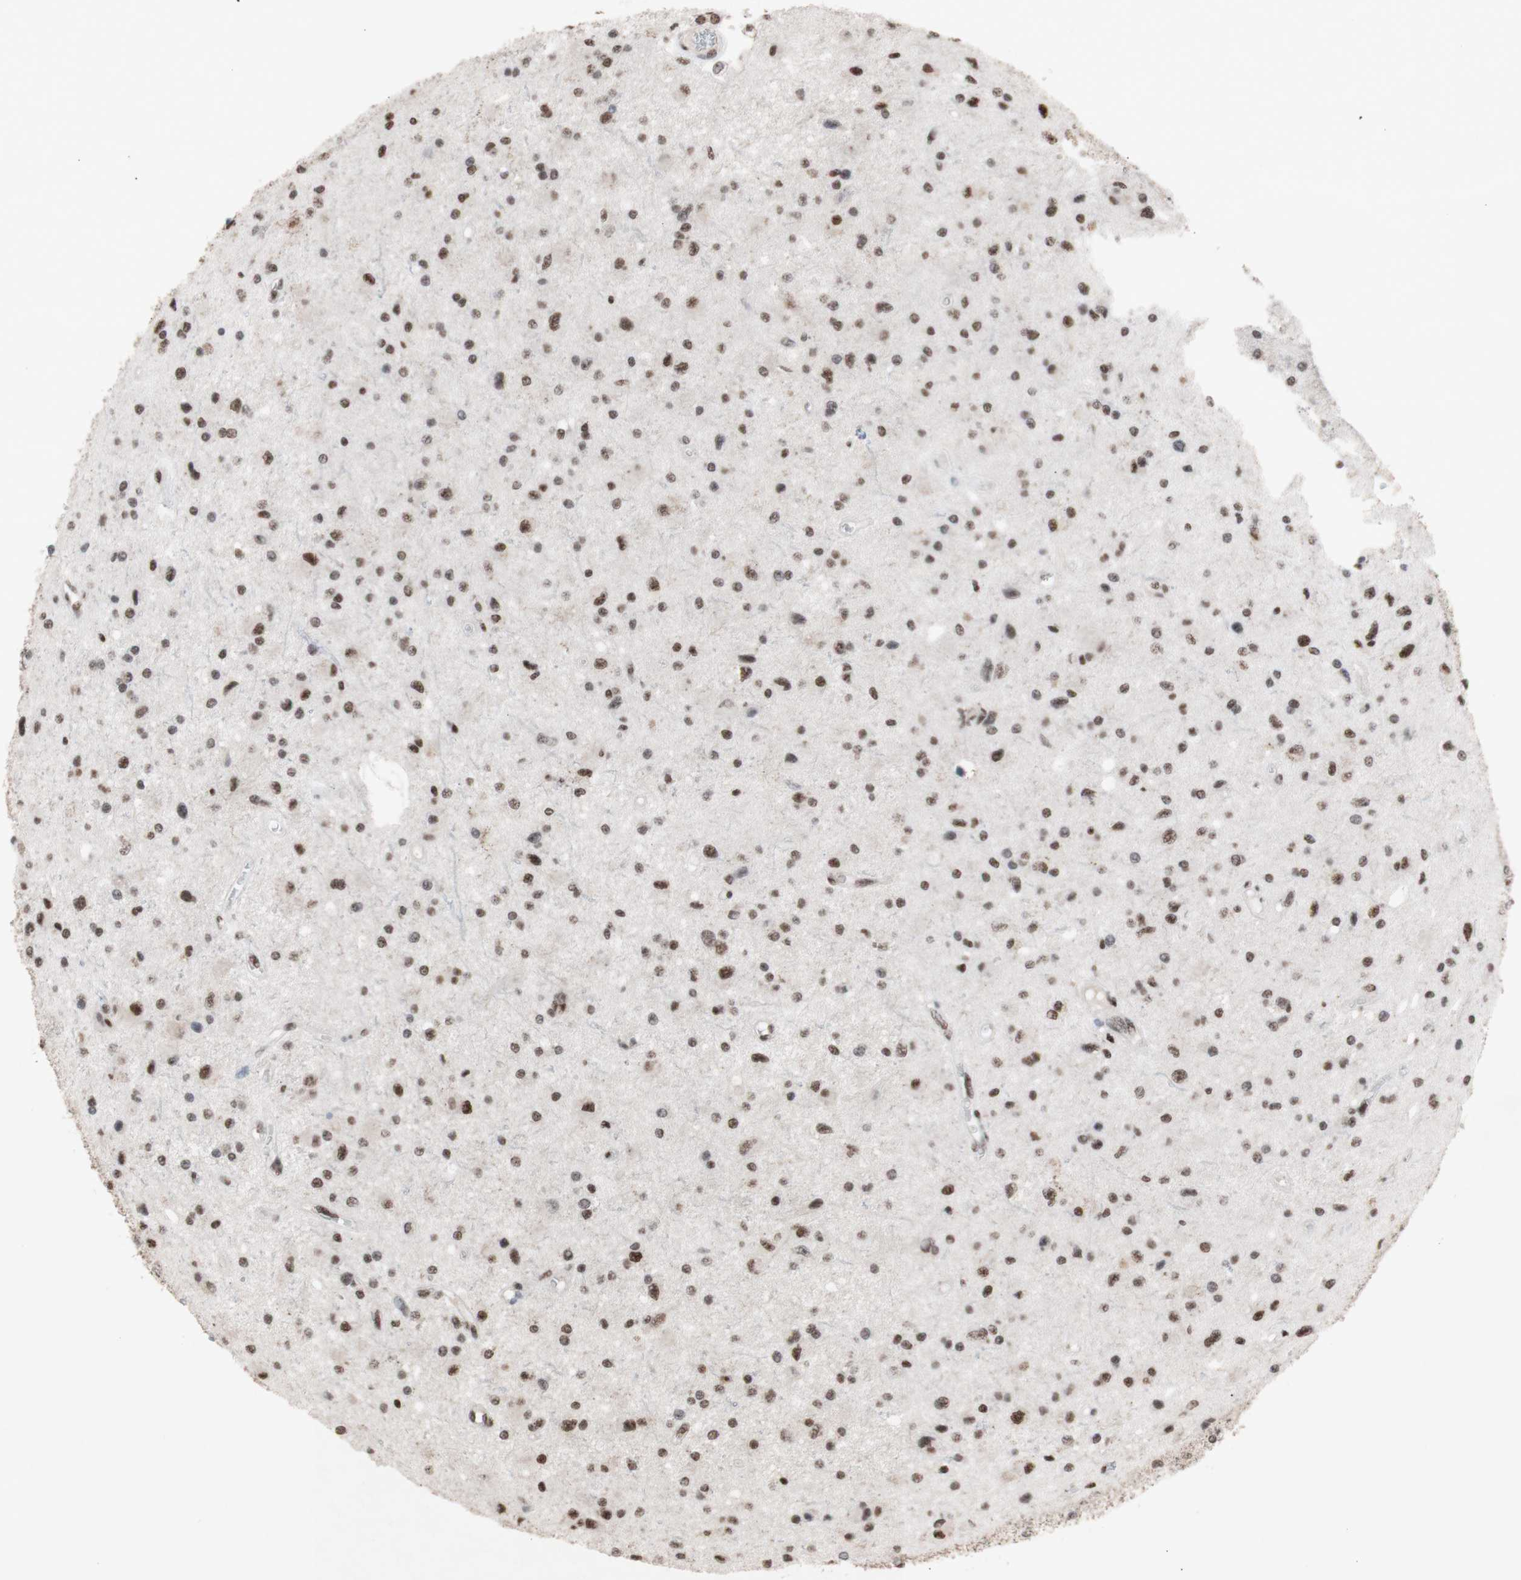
{"staining": {"intensity": "weak", "quantity": ">75%", "location": "nuclear"}, "tissue": "glioma", "cell_type": "Tumor cells", "image_type": "cancer", "snomed": [{"axis": "morphology", "description": "Glioma, malignant, Low grade"}, {"axis": "topography", "description": "Brain"}], "caption": "DAB immunohistochemical staining of malignant glioma (low-grade) demonstrates weak nuclear protein positivity in approximately >75% of tumor cells. Immunohistochemistry stains the protein of interest in brown and the nuclei are stained blue.", "gene": "SFPQ", "patient": {"sex": "male", "age": 58}}